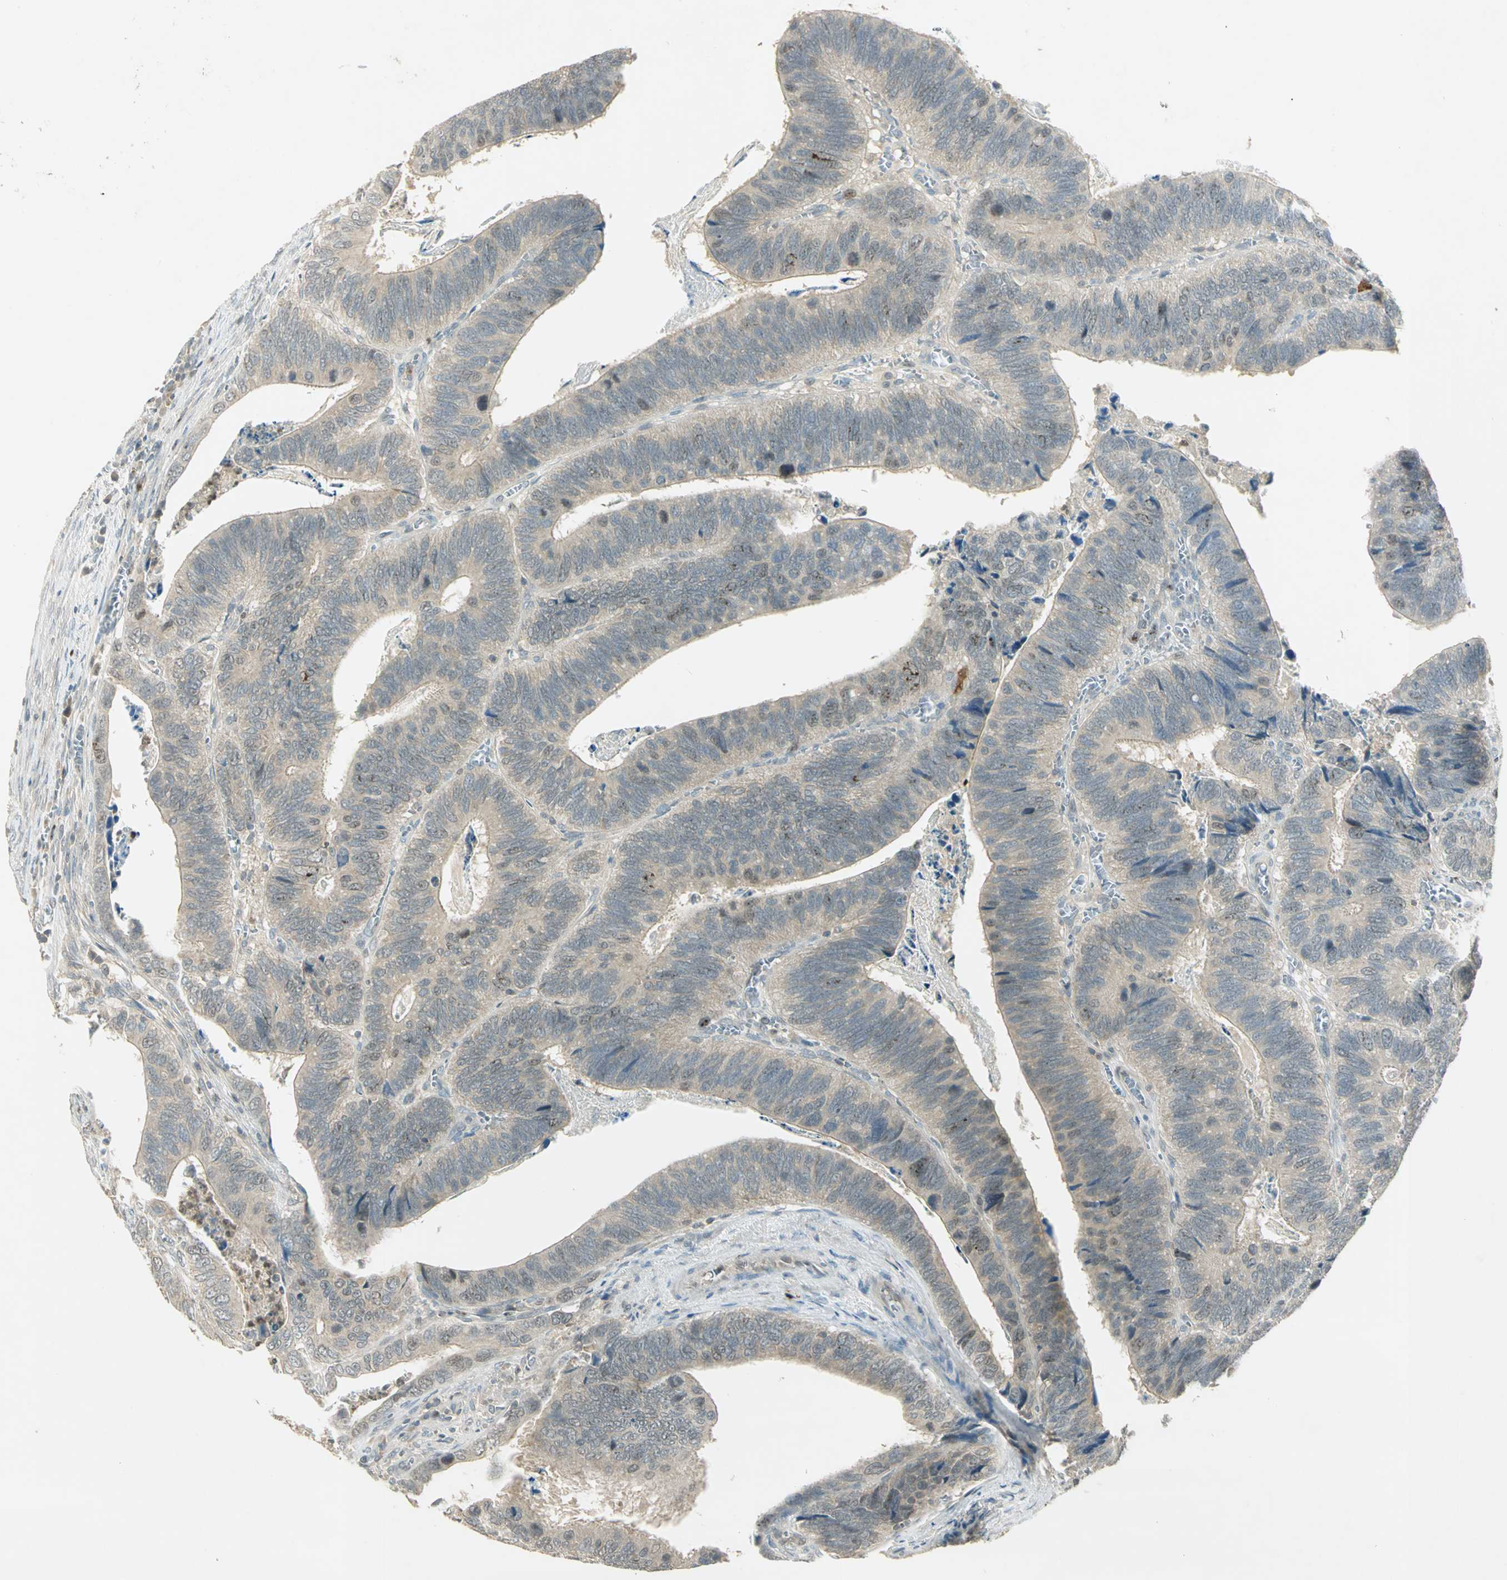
{"staining": {"intensity": "weak", "quantity": ">75%", "location": "cytoplasmic/membranous"}, "tissue": "colorectal cancer", "cell_type": "Tumor cells", "image_type": "cancer", "snomed": [{"axis": "morphology", "description": "Adenocarcinoma, NOS"}, {"axis": "topography", "description": "Colon"}], "caption": "This image reveals immunohistochemistry staining of human adenocarcinoma (colorectal), with low weak cytoplasmic/membranous expression in about >75% of tumor cells.", "gene": "BIRC2", "patient": {"sex": "male", "age": 72}}